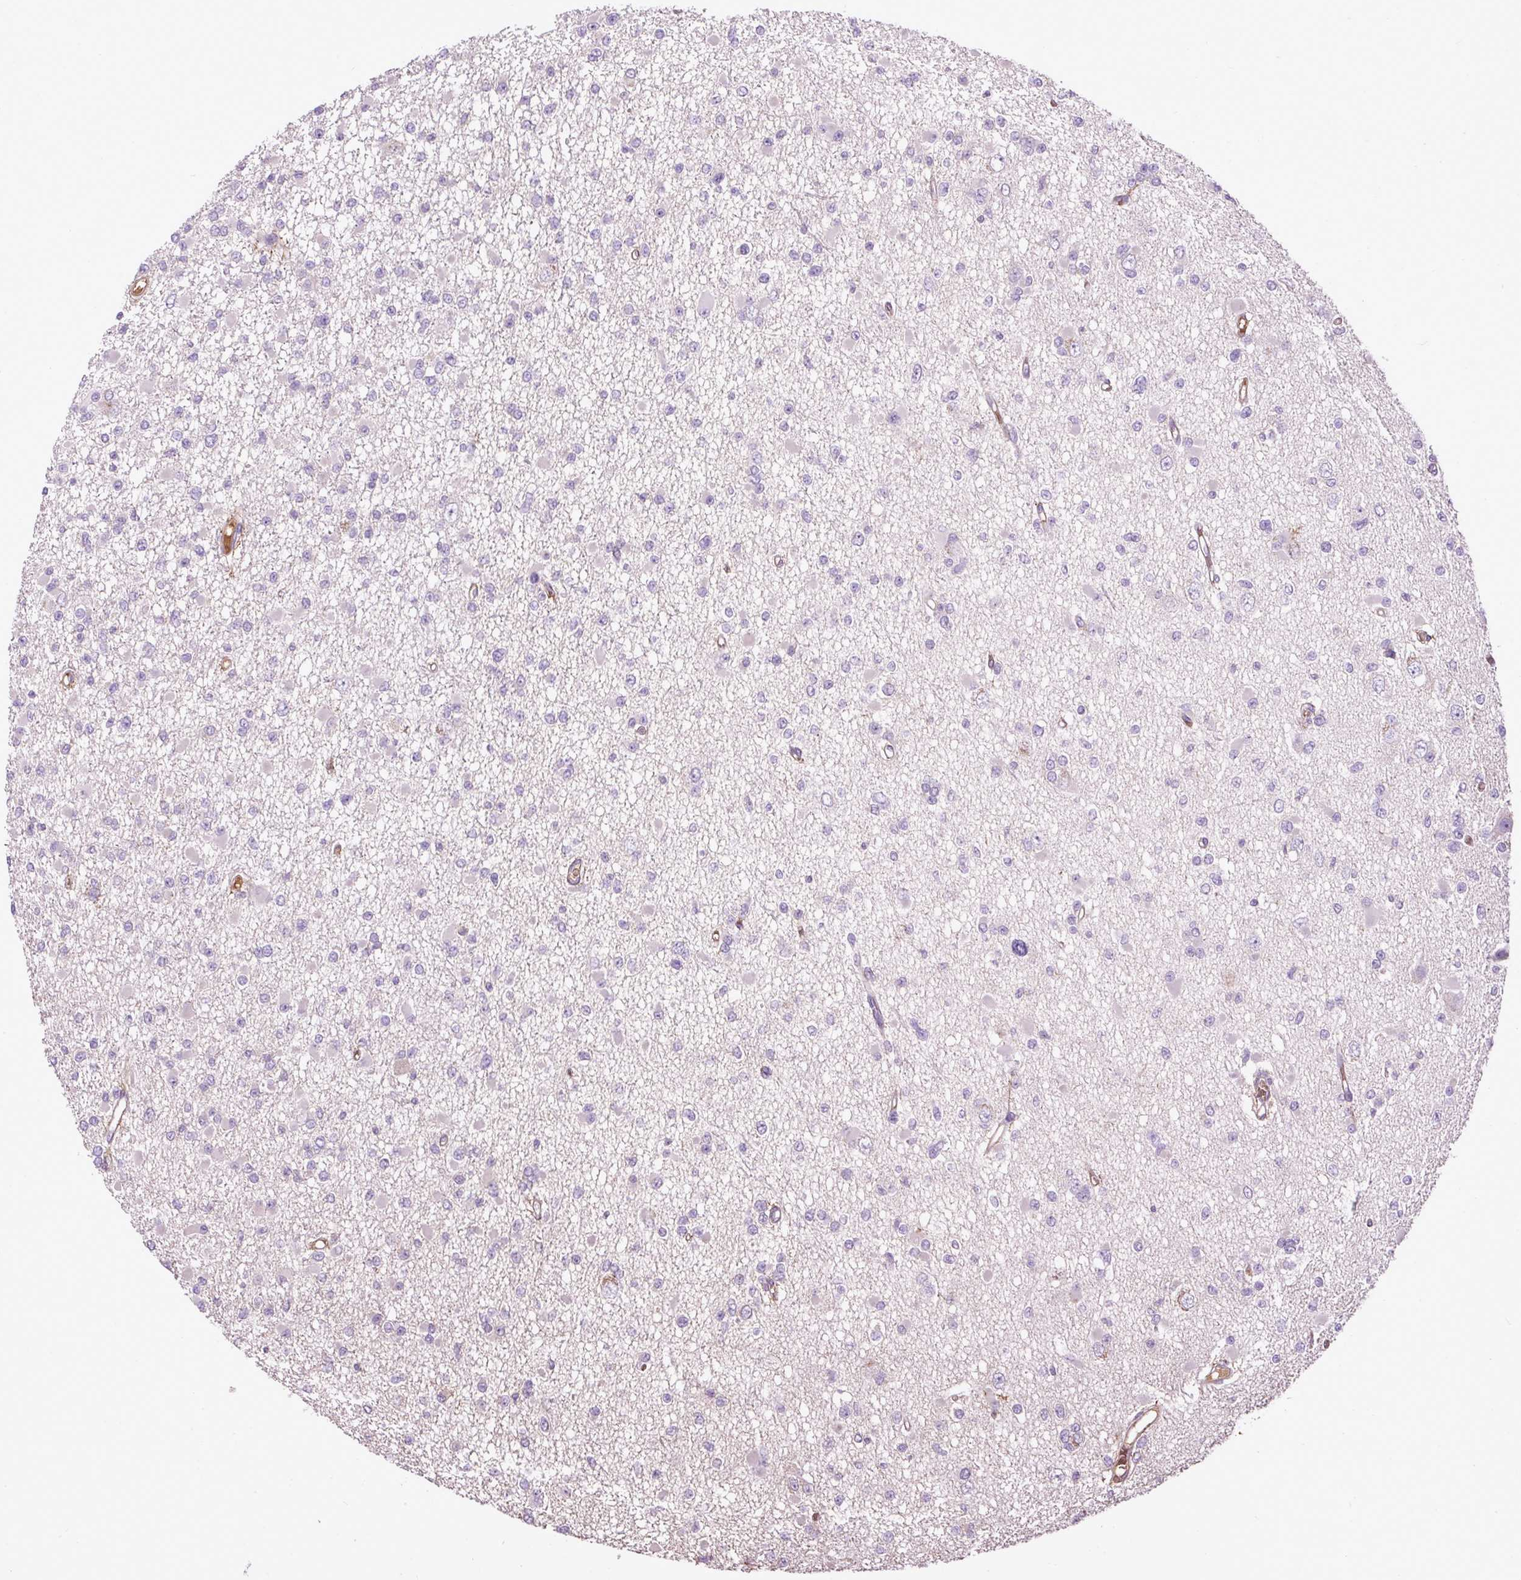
{"staining": {"intensity": "negative", "quantity": "none", "location": "none"}, "tissue": "glioma", "cell_type": "Tumor cells", "image_type": "cancer", "snomed": [{"axis": "morphology", "description": "Glioma, malignant, Low grade"}, {"axis": "topography", "description": "Brain"}], "caption": "DAB (3,3'-diaminobenzidine) immunohistochemical staining of low-grade glioma (malignant) exhibits no significant positivity in tumor cells.", "gene": "CXCL13", "patient": {"sex": "female", "age": 22}}